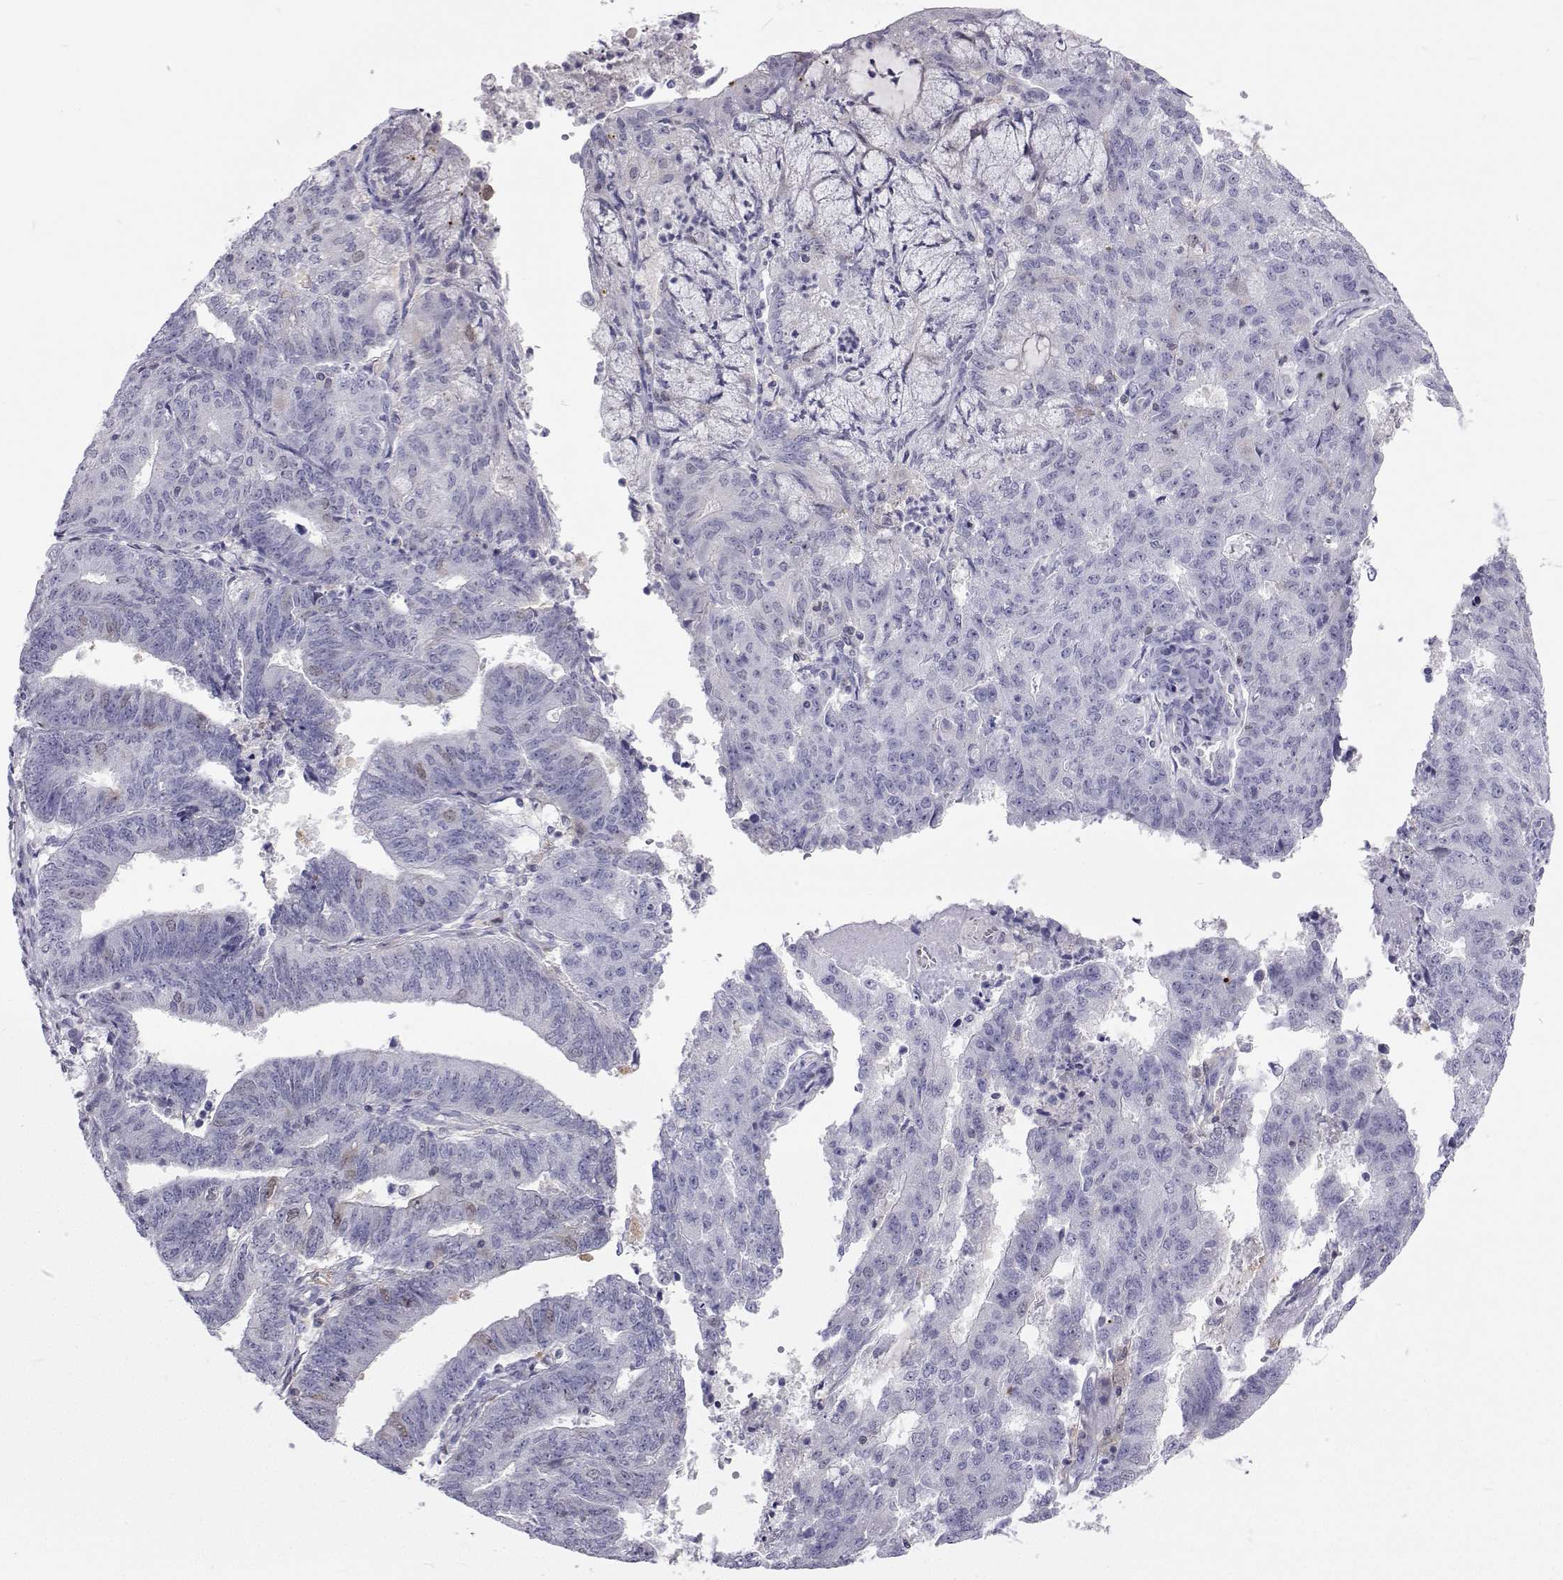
{"staining": {"intensity": "negative", "quantity": "none", "location": "none"}, "tissue": "endometrial cancer", "cell_type": "Tumor cells", "image_type": "cancer", "snomed": [{"axis": "morphology", "description": "Adenocarcinoma, NOS"}, {"axis": "topography", "description": "Endometrium"}], "caption": "Endometrial adenocarcinoma was stained to show a protein in brown. There is no significant expression in tumor cells.", "gene": "GALM", "patient": {"sex": "female", "age": 82}}